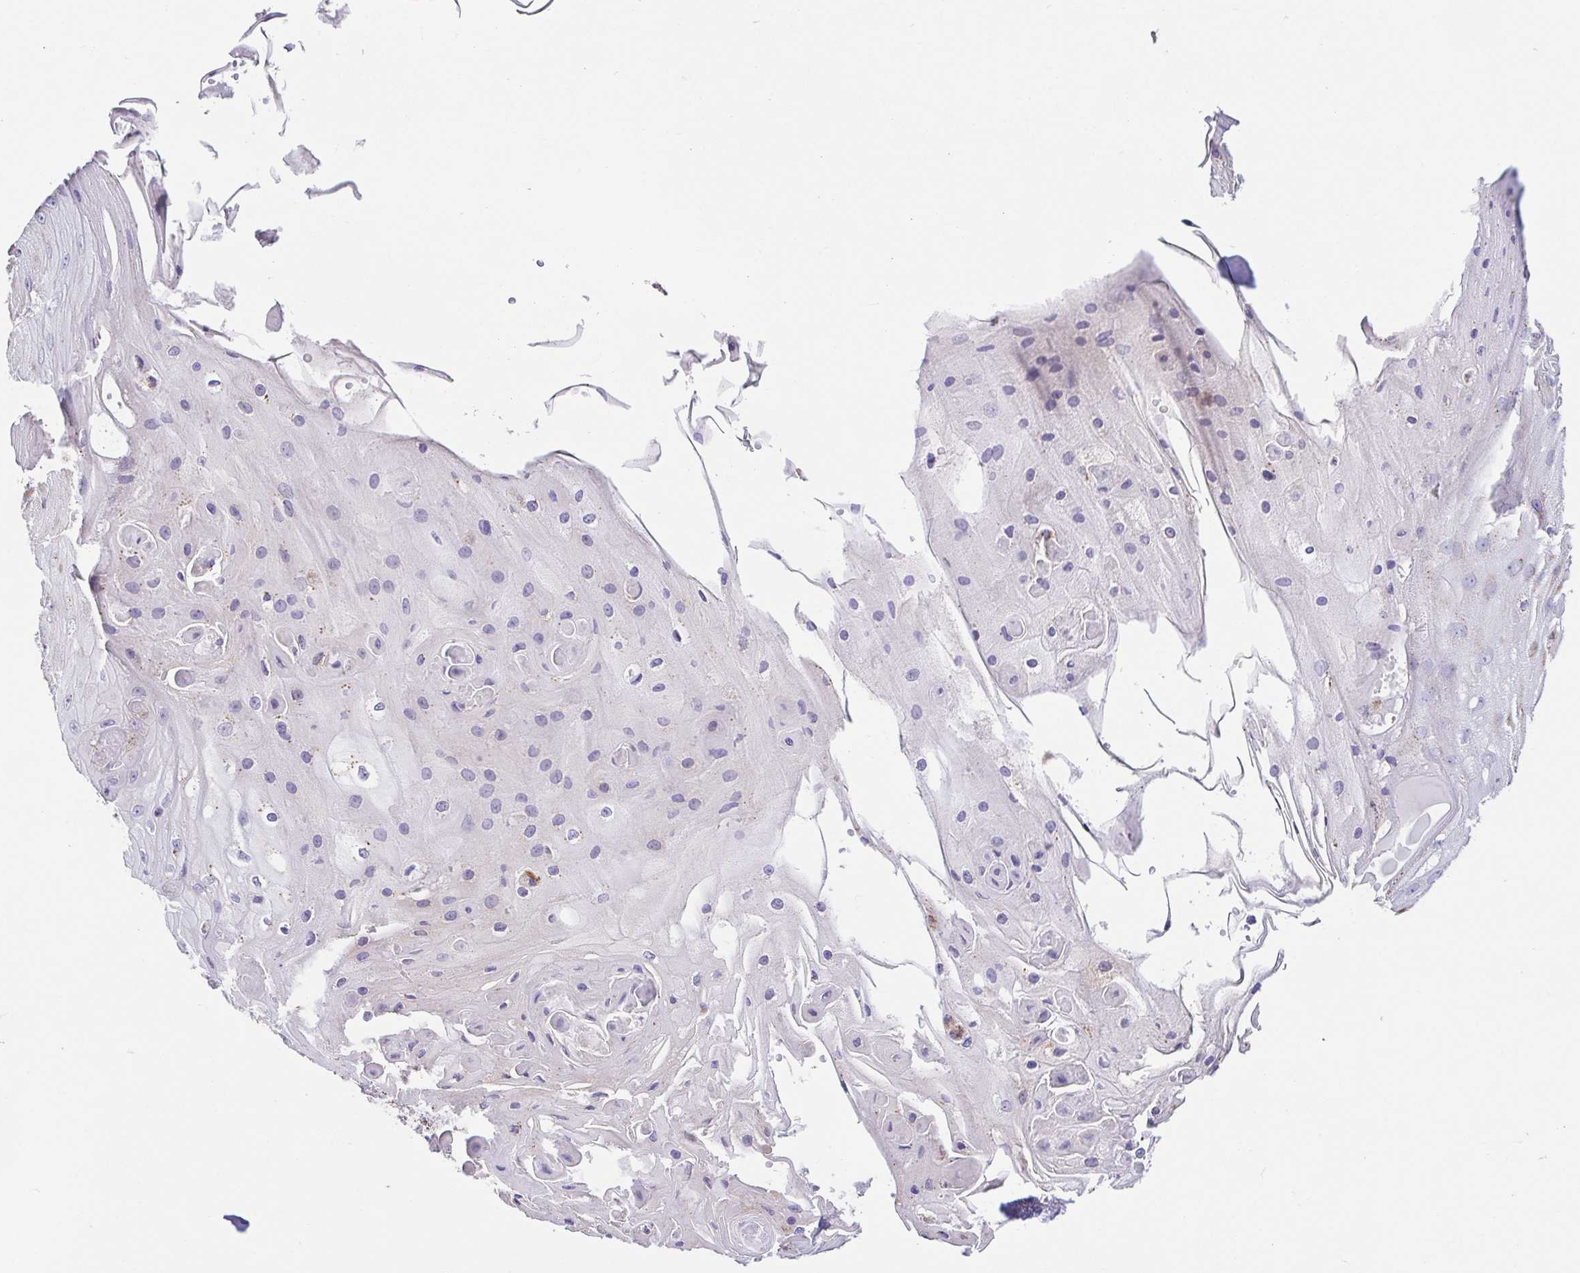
{"staining": {"intensity": "moderate", "quantity": "25%-75%", "location": "cytoplasmic/membranous"}, "tissue": "skin cancer", "cell_type": "Tumor cells", "image_type": "cancer", "snomed": [{"axis": "morphology", "description": "Squamous cell carcinoma, NOS"}, {"axis": "topography", "description": "Skin"}], "caption": "Protein analysis of skin cancer tissue displays moderate cytoplasmic/membranous expression in approximately 25%-75% of tumor cells. (DAB (3,3'-diaminobenzidine) IHC, brown staining for protein, blue staining for nuclei).", "gene": "GINM1", "patient": {"sex": "male", "age": 70}}